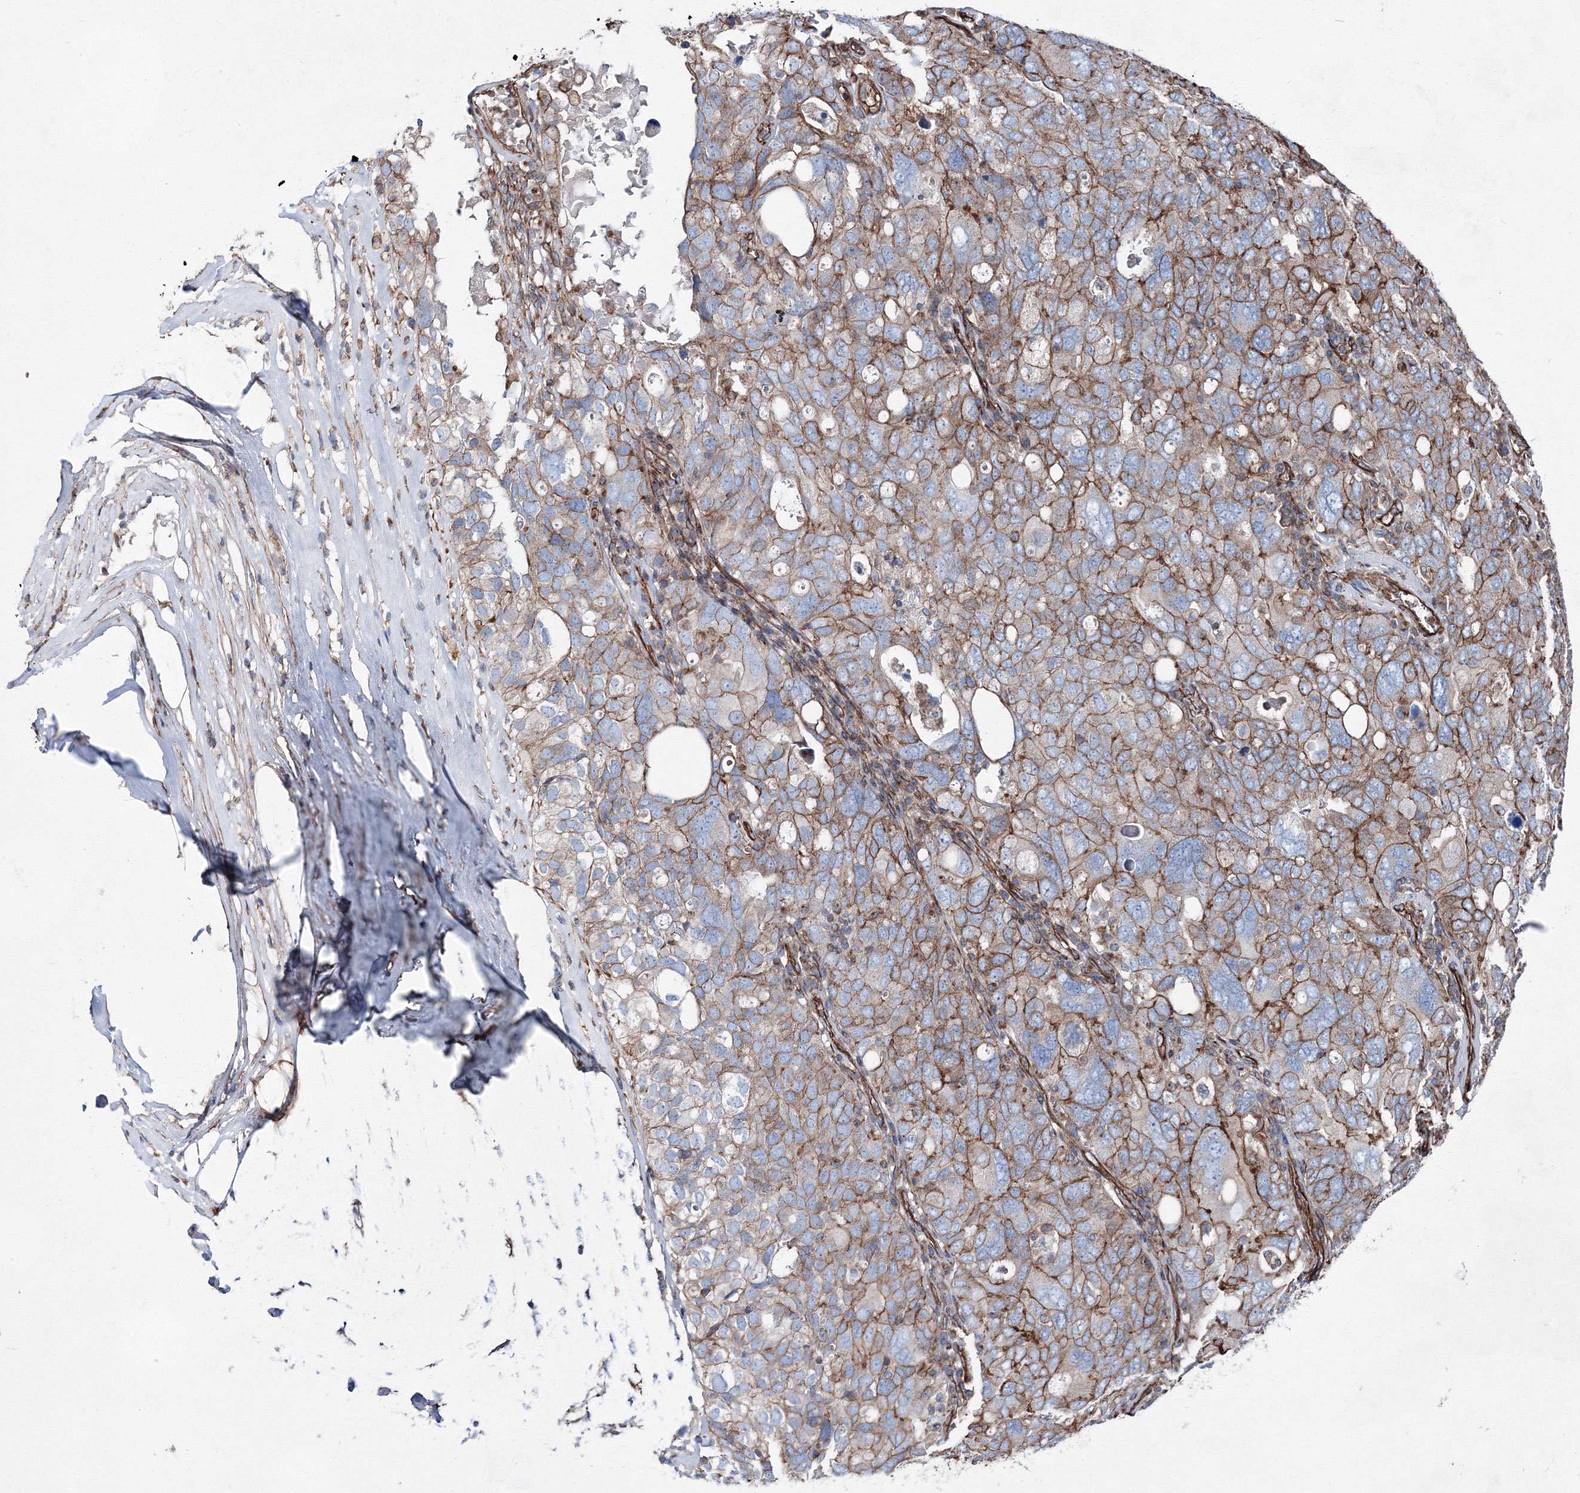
{"staining": {"intensity": "moderate", "quantity": ">75%", "location": "cytoplasmic/membranous"}, "tissue": "ovarian cancer", "cell_type": "Tumor cells", "image_type": "cancer", "snomed": [{"axis": "morphology", "description": "Carcinoma, endometroid"}, {"axis": "topography", "description": "Ovary"}], "caption": "Moderate cytoplasmic/membranous protein positivity is identified in approximately >75% of tumor cells in ovarian cancer (endometroid carcinoma).", "gene": "ANKRD37", "patient": {"sex": "female", "age": 62}}